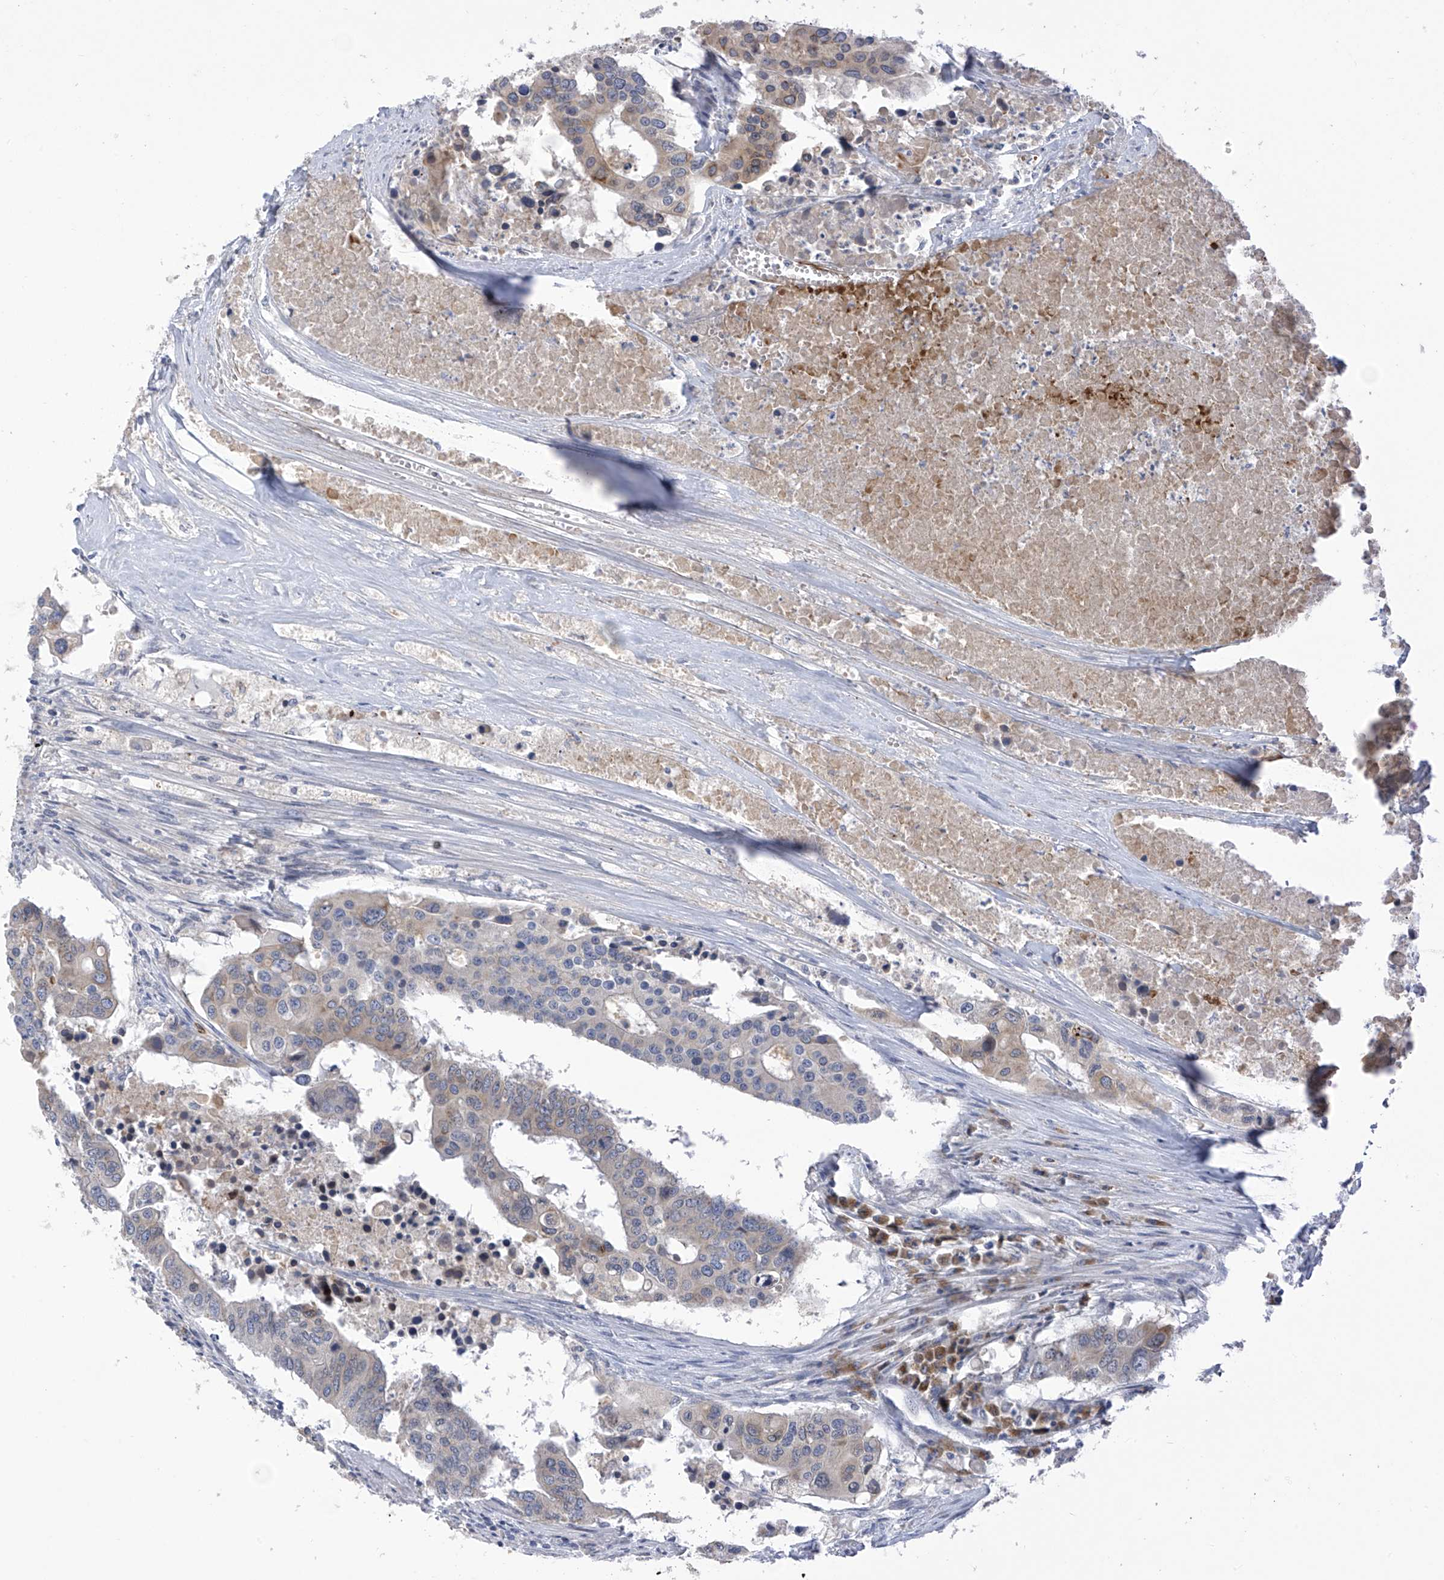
{"staining": {"intensity": "weak", "quantity": "25%-75%", "location": "cytoplasmic/membranous"}, "tissue": "colorectal cancer", "cell_type": "Tumor cells", "image_type": "cancer", "snomed": [{"axis": "morphology", "description": "Adenocarcinoma, NOS"}, {"axis": "topography", "description": "Colon"}], "caption": "Colorectal adenocarcinoma stained with DAB immunohistochemistry (IHC) exhibits low levels of weak cytoplasmic/membranous staining in approximately 25%-75% of tumor cells. Immunohistochemistry stains the protein in brown and the nuclei are stained blue.", "gene": "SLCO4A1", "patient": {"sex": "male", "age": 77}}